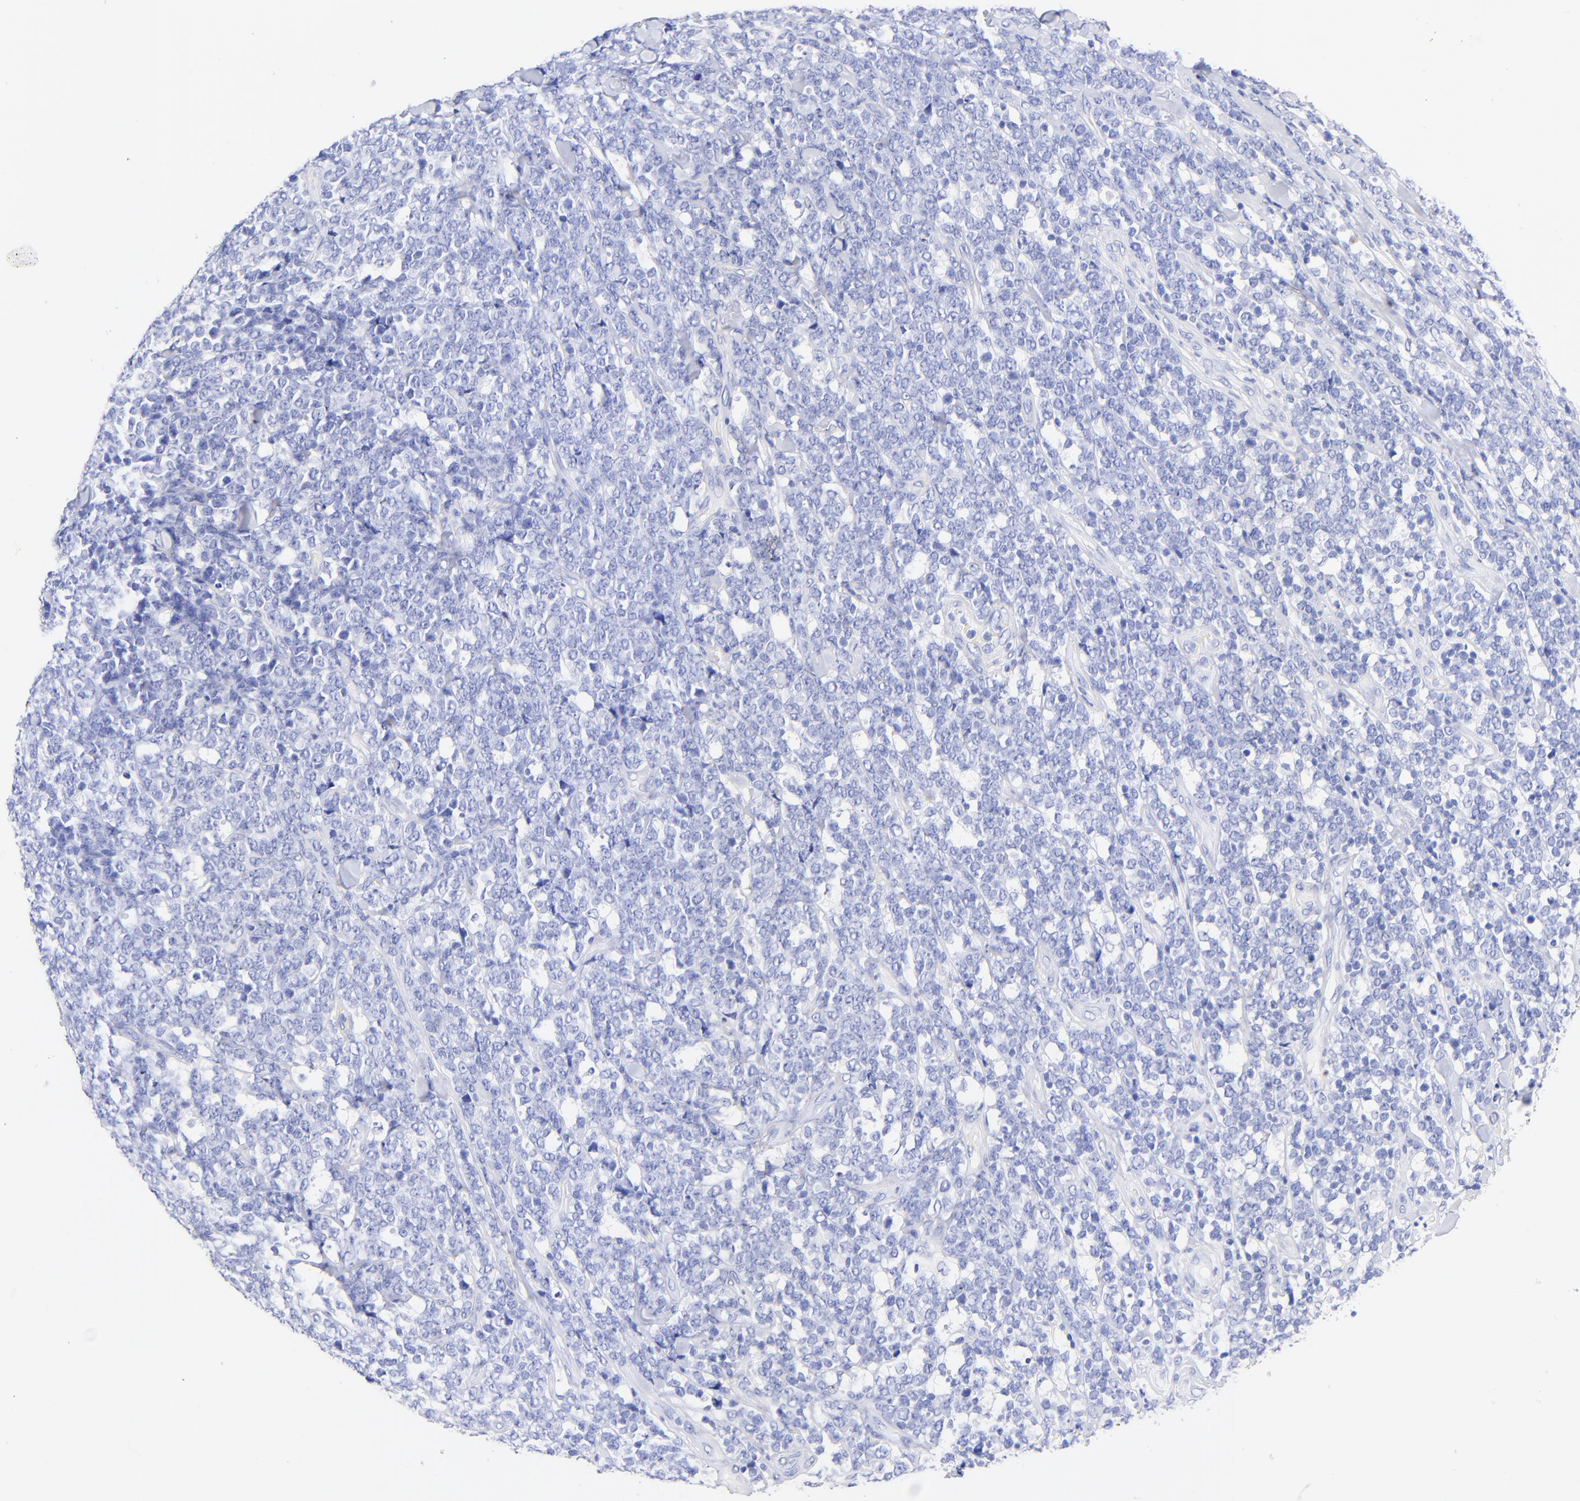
{"staining": {"intensity": "negative", "quantity": "none", "location": "none"}, "tissue": "lymphoma", "cell_type": "Tumor cells", "image_type": "cancer", "snomed": [{"axis": "morphology", "description": "Malignant lymphoma, non-Hodgkin's type, High grade"}, {"axis": "topography", "description": "Small intestine"}, {"axis": "topography", "description": "Colon"}], "caption": "Immunohistochemistry (IHC) of human lymphoma exhibits no staining in tumor cells.", "gene": "KRT19", "patient": {"sex": "male", "age": 8}}